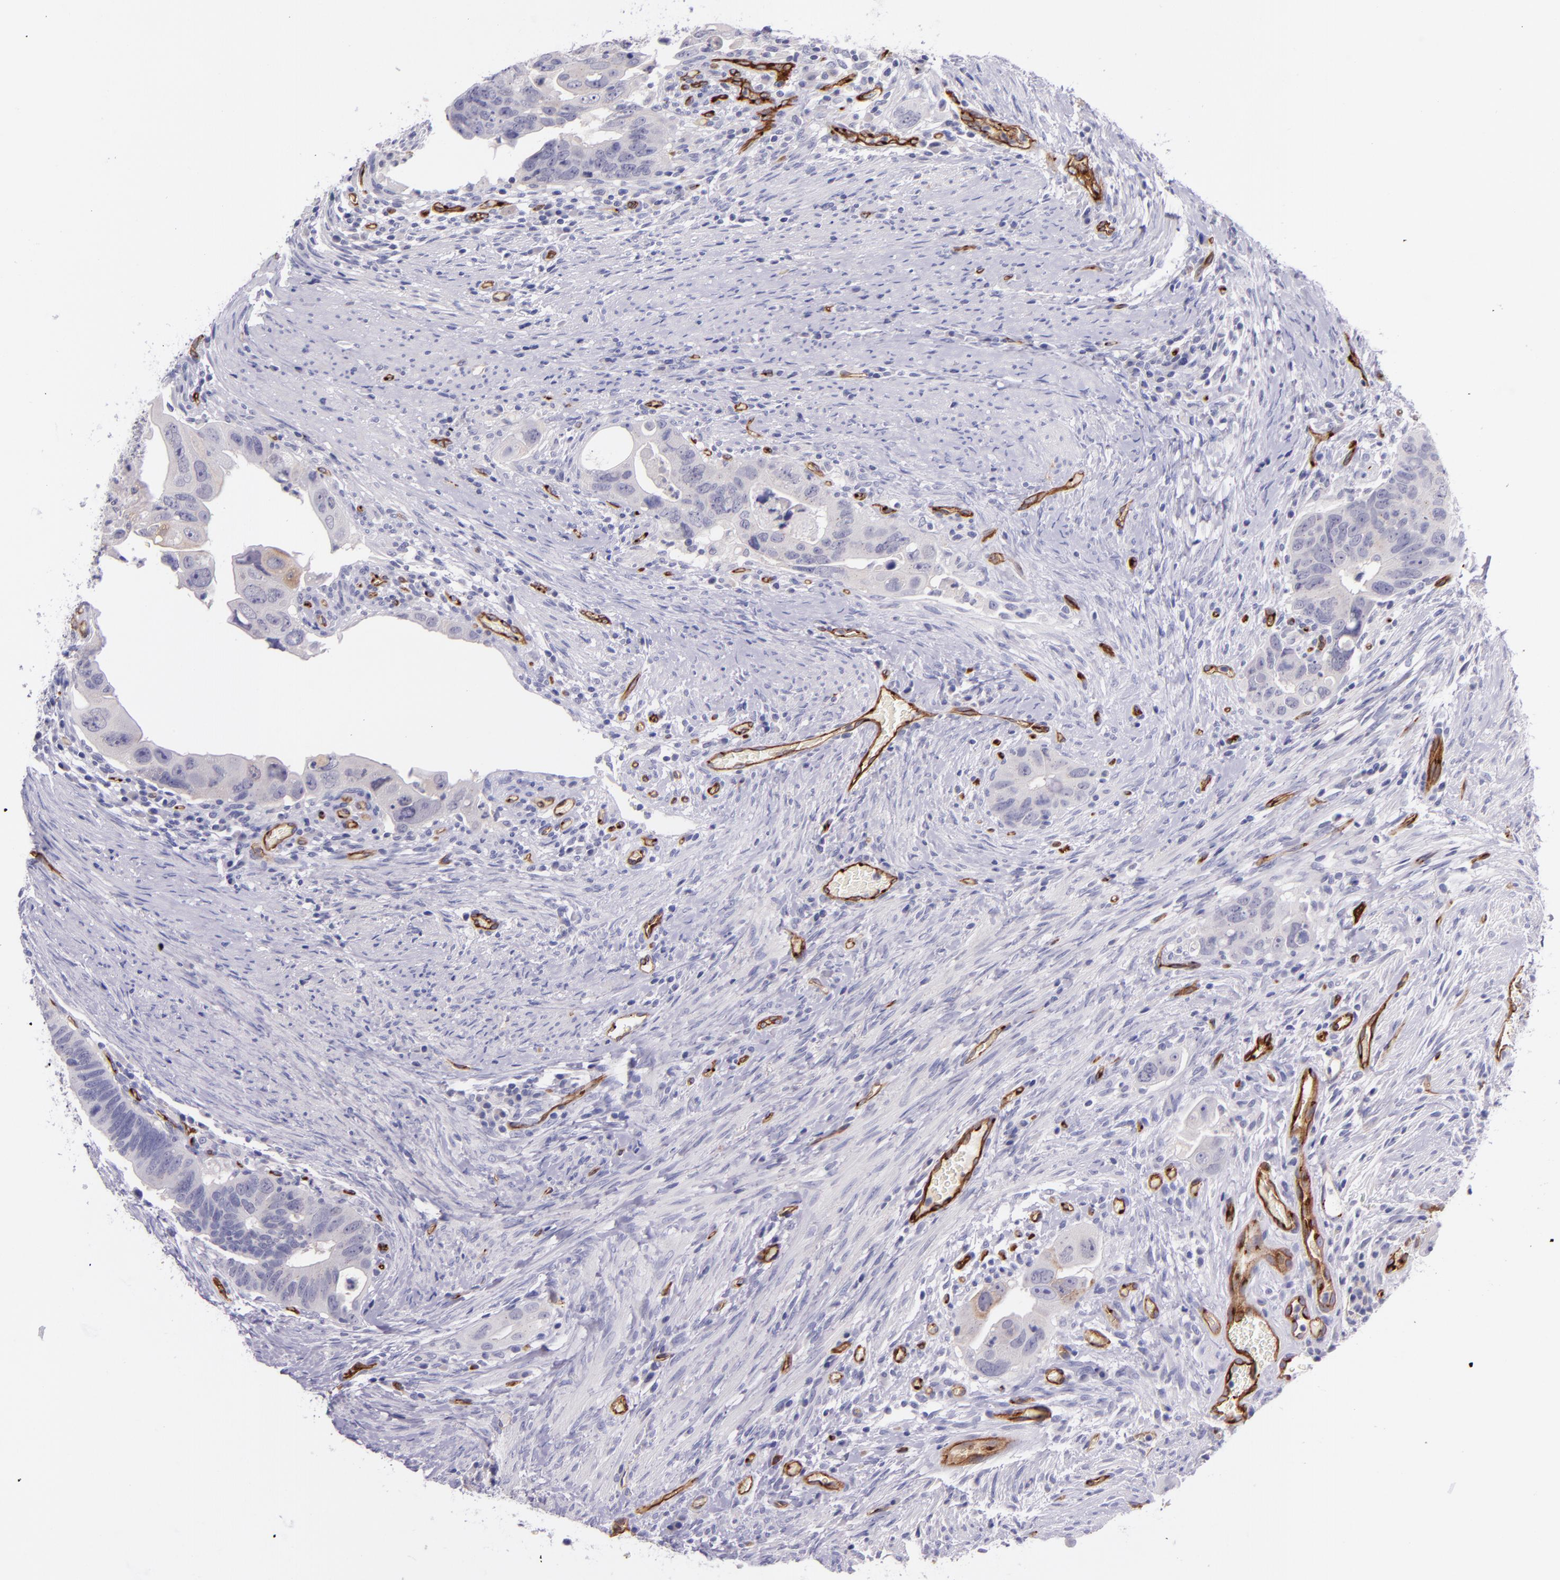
{"staining": {"intensity": "negative", "quantity": "none", "location": "none"}, "tissue": "colorectal cancer", "cell_type": "Tumor cells", "image_type": "cancer", "snomed": [{"axis": "morphology", "description": "Adenocarcinoma, NOS"}, {"axis": "topography", "description": "Rectum"}], "caption": "Colorectal cancer was stained to show a protein in brown. There is no significant staining in tumor cells.", "gene": "NOS3", "patient": {"sex": "male", "age": 53}}